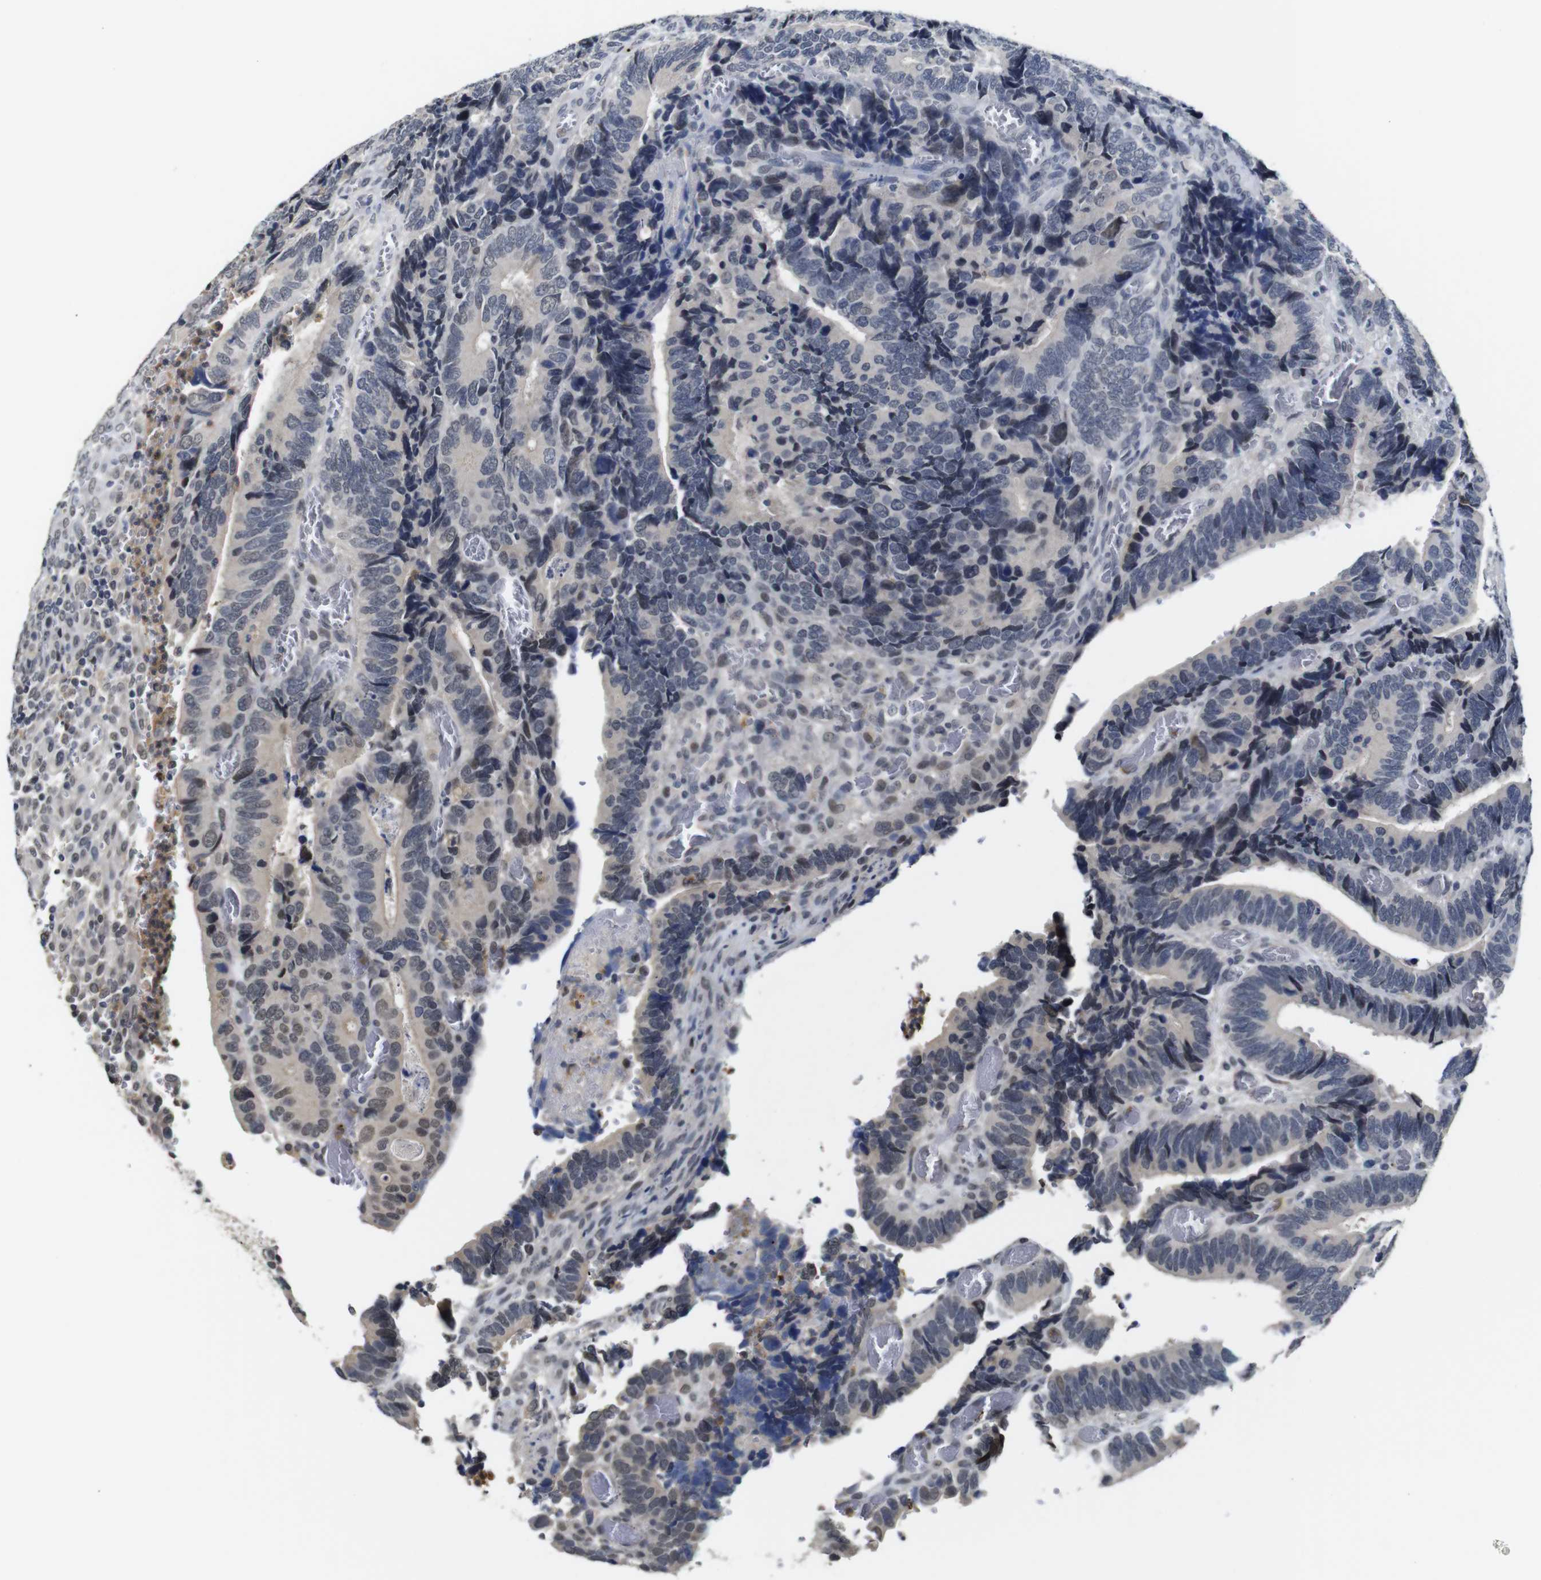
{"staining": {"intensity": "moderate", "quantity": "<25%", "location": "cytoplasmic/membranous,nuclear"}, "tissue": "colorectal cancer", "cell_type": "Tumor cells", "image_type": "cancer", "snomed": [{"axis": "morphology", "description": "Adenocarcinoma, NOS"}, {"axis": "topography", "description": "Colon"}], "caption": "Tumor cells demonstrate low levels of moderate cytoplasmic/membranous and nuclear staining in about <25% of cells in colorectal adenocarcinoma.", "gene": "NTRK3", "patient": {"sex": "male", "age": 72}}